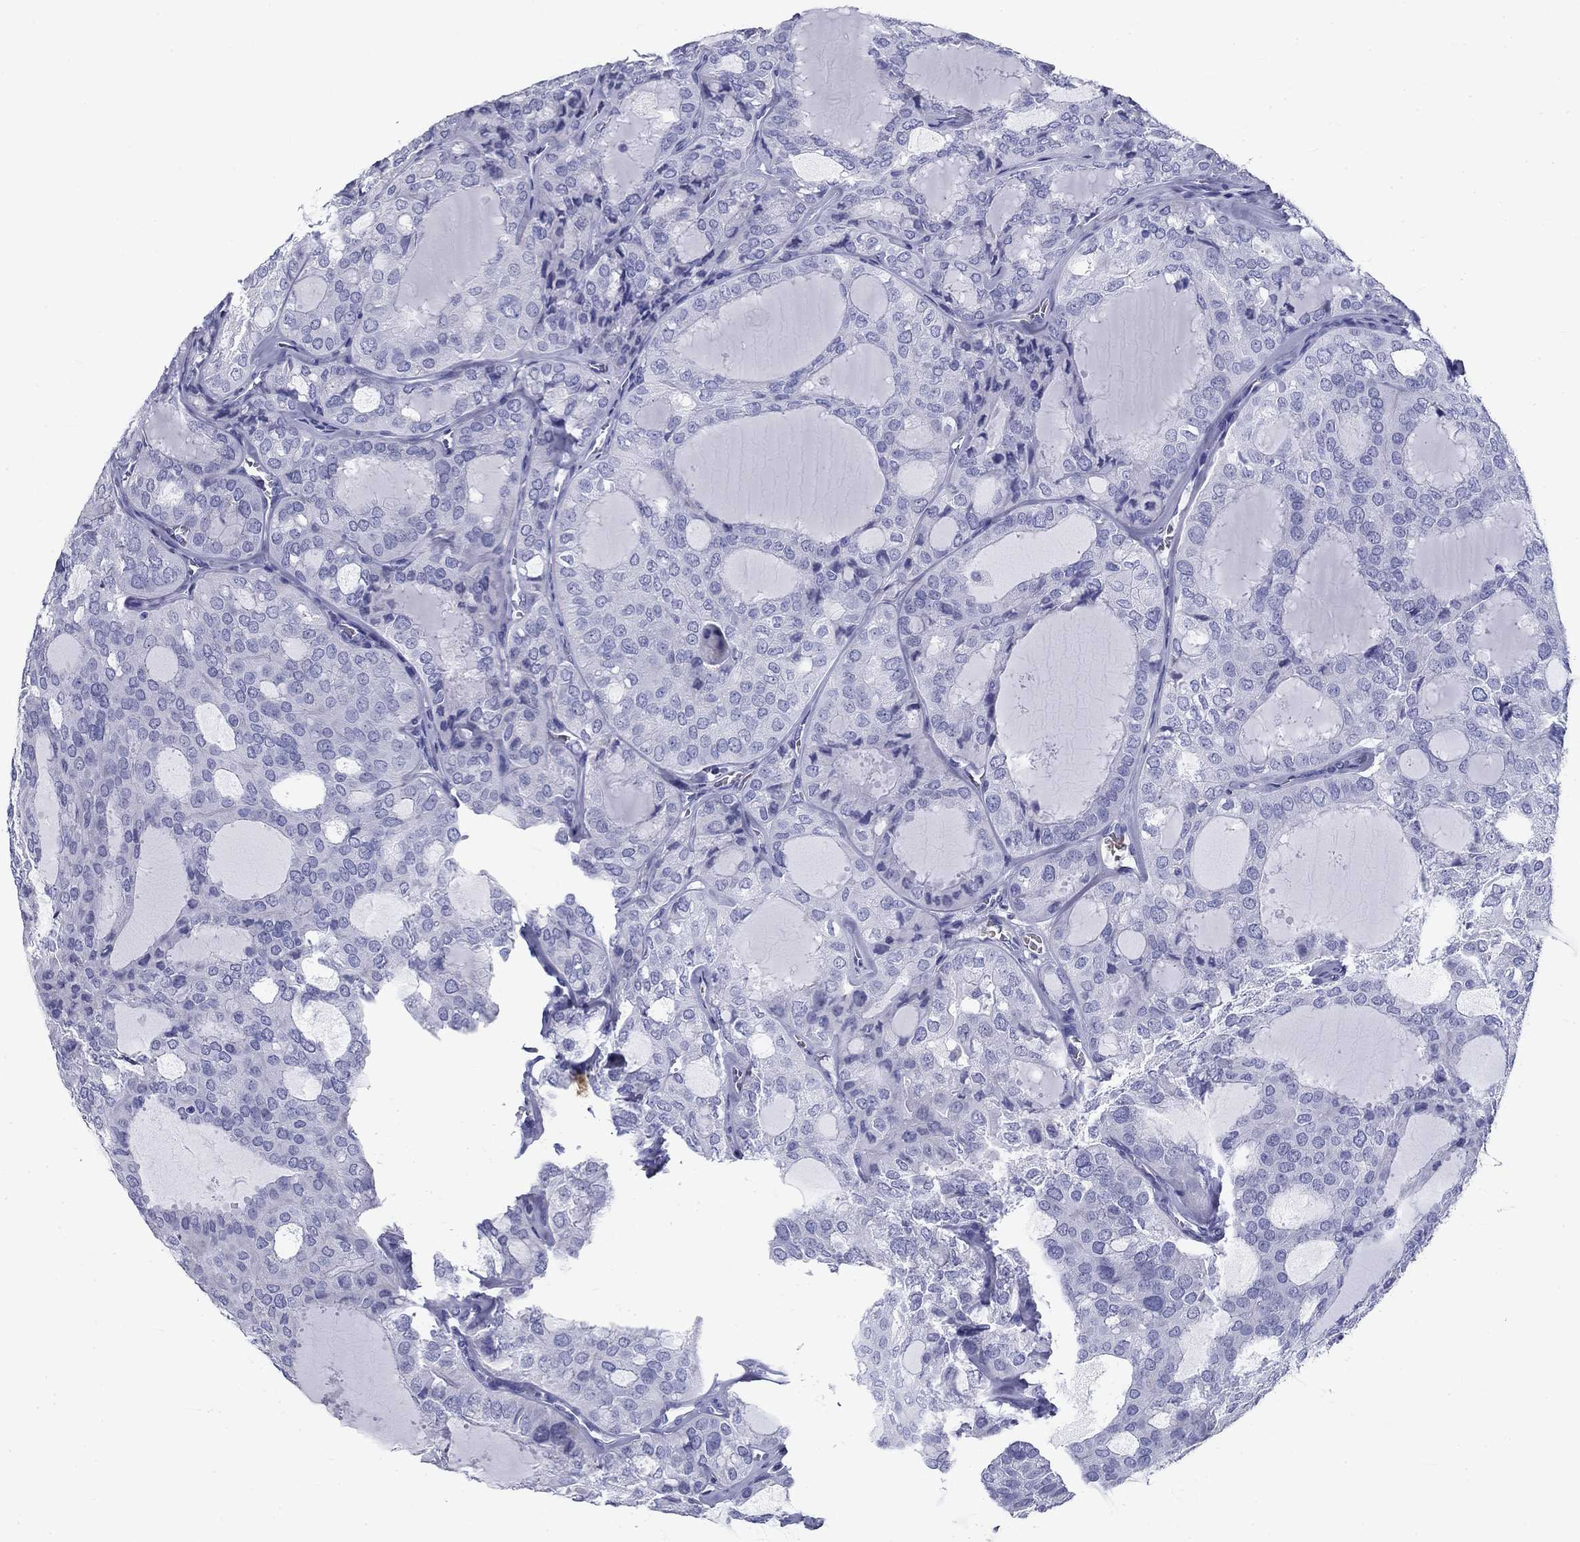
{"staining": {"intensity": "negative", "quantity": "none", "location": "none"}, "tissue": "thyroid cancer", "cell_type": "Tumor cells", "image_type": "cancer", "snomed": [{"axis": "morphology", "description": "Follicular adenoma carcinoma, NOS"}, {"axis": "topography", "description": "Thyroid gland"}], "caption": "Immunohistochemistry (IHC) micrograph of follicular adenoma carcinoma (thyroid) stained for a protein (brown), which demonstrates no expression in tumor cells.", "gene": "CD40LG", "patient": {"sex": "male", "age": 75}}